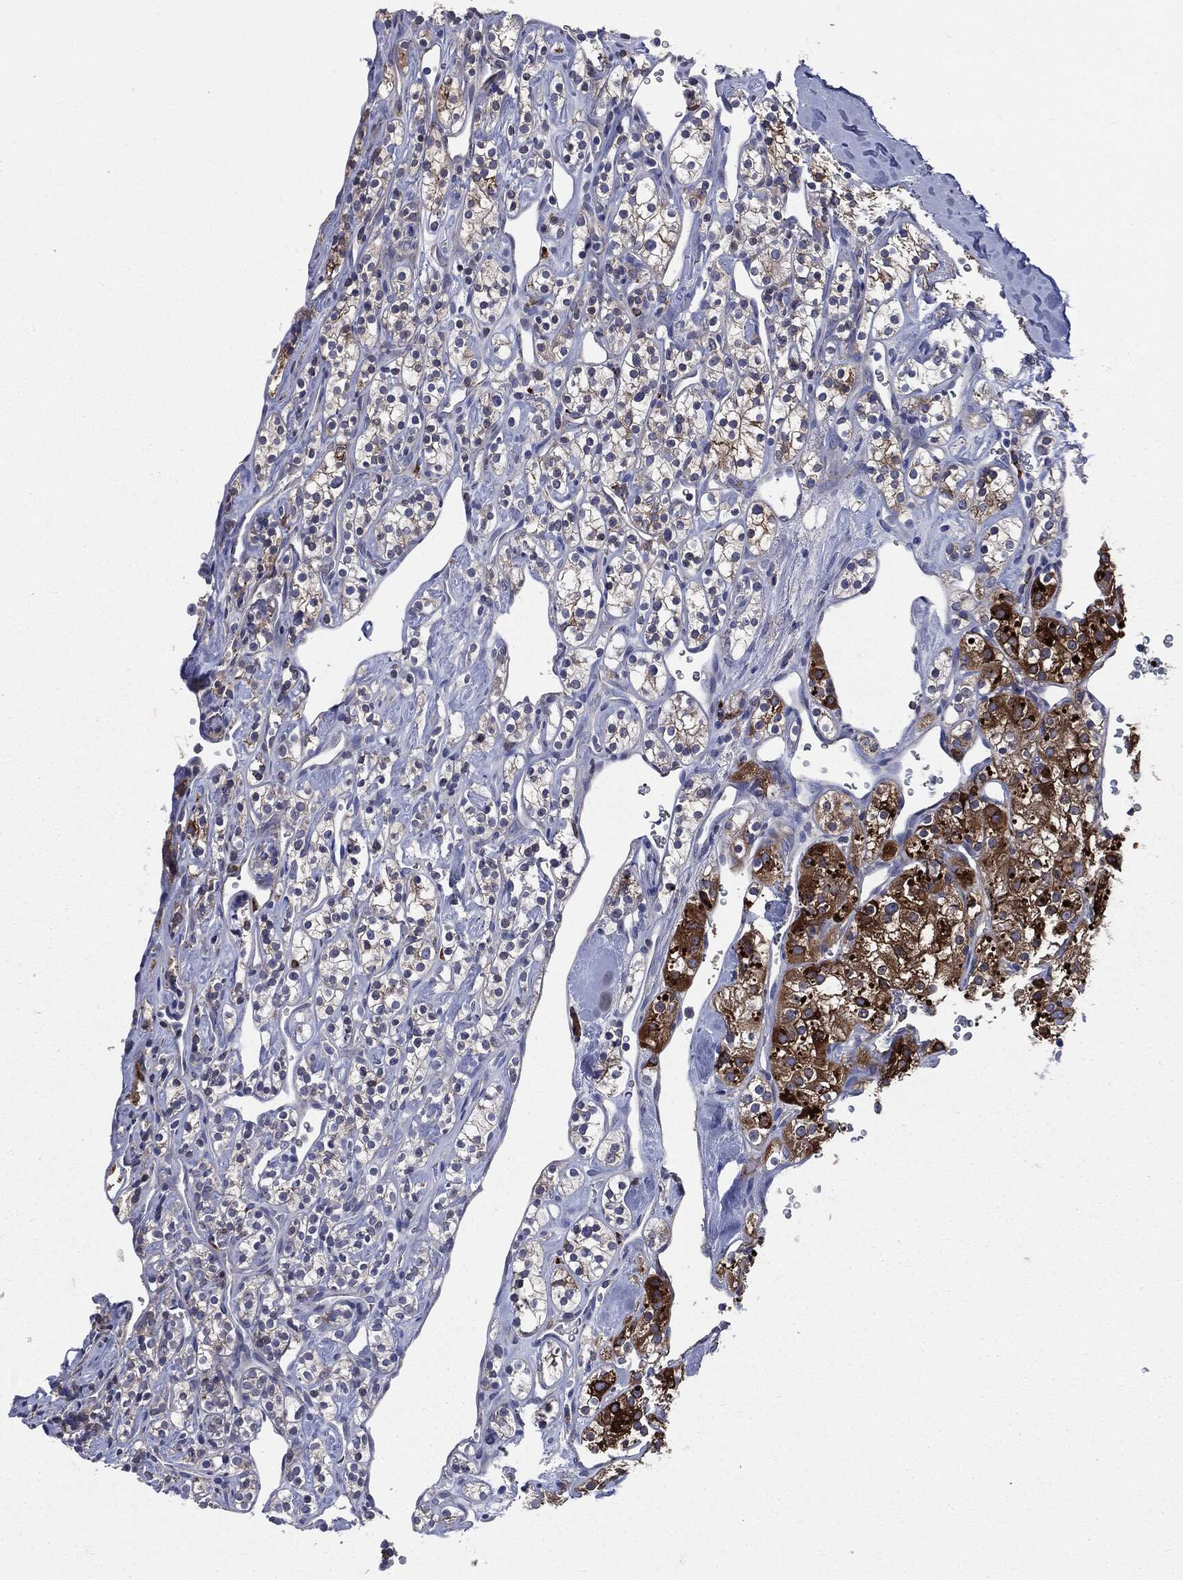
{"staining": {"intensity": "strong", "quantity": "25%-75%", "location": "cytoplasmic/membranous"}, "tissue": "renal cancer", "cell_type": "Tumor cells", "image_type": "cancer", "snomed": [{"axis": "morphology", "description": "Adenocarcinoma, NOS"}, {"axis": "topography", "description": "Kidney"}], "caption": "Protein expression analysis of renal adenocarcinoma shows strong cytoplasmic/membranous positivity in about 25%-75% of tumor cells.", "gene": "PTGS2", "patient": {"sex": "male", "age": 77}}